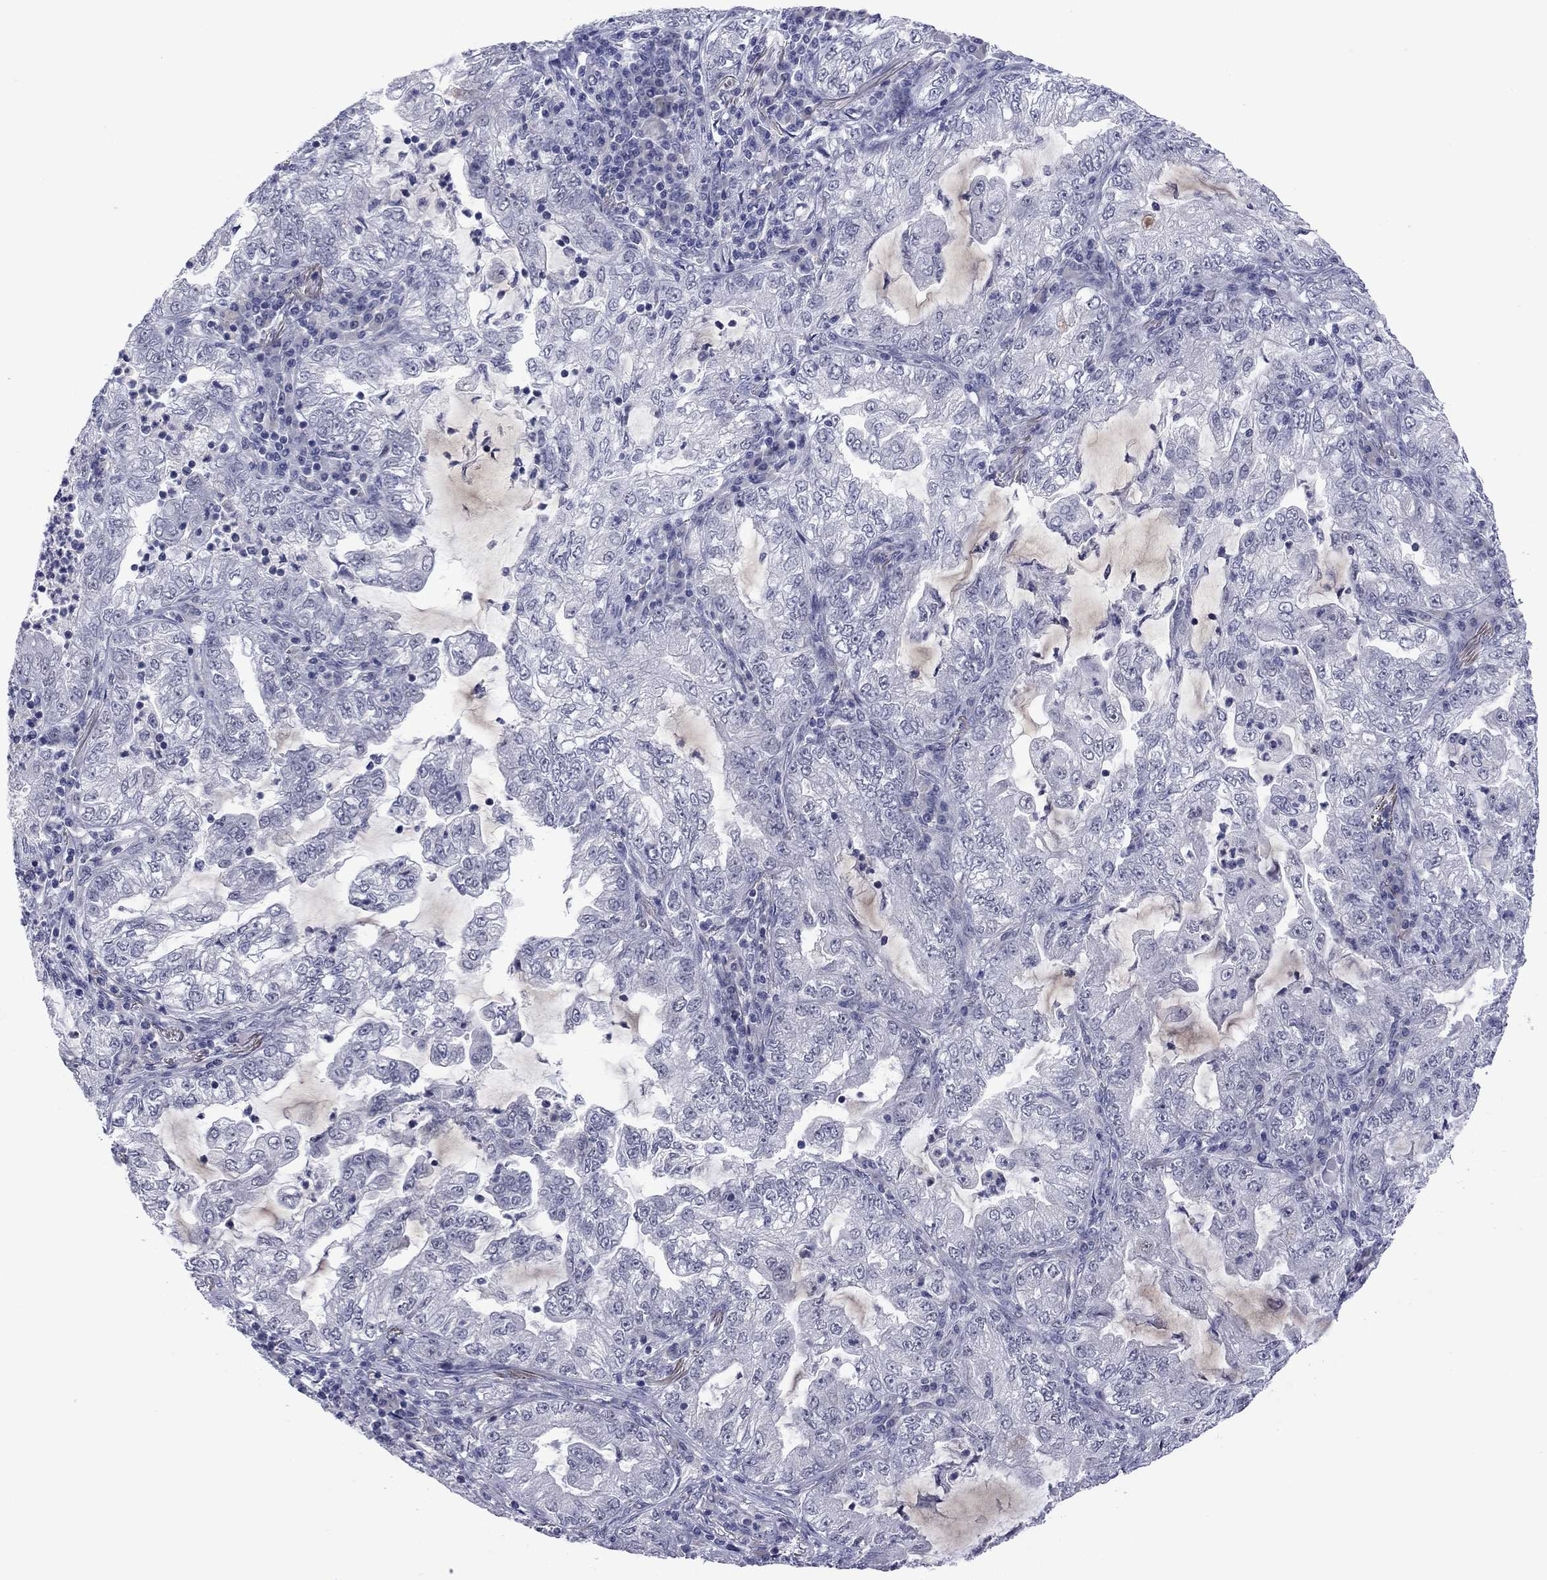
{"staining": {"intensity": "negative", "quantity": "none", "location": "none"}, "tissue": "lung cancer", "cell_type": "Tumor cells", "image_type": "cancer", "snomed": [{"axis": "morphology", "description": "Adenocarcinoma, NOS"}, {"axis": "topography", "description": "Lung"}], "caption": "High power microscopy histopathology image of an immunohistochemistry image of lung cancer (adenocarcinoma), revealing no significant positivity in tumor cells. The staining is performed using DAB brown chromogen with nuclei counter-stained in using hematoxylin.", "gene": "POU5F2", "patient": {"sex": "female", "age": 73}}